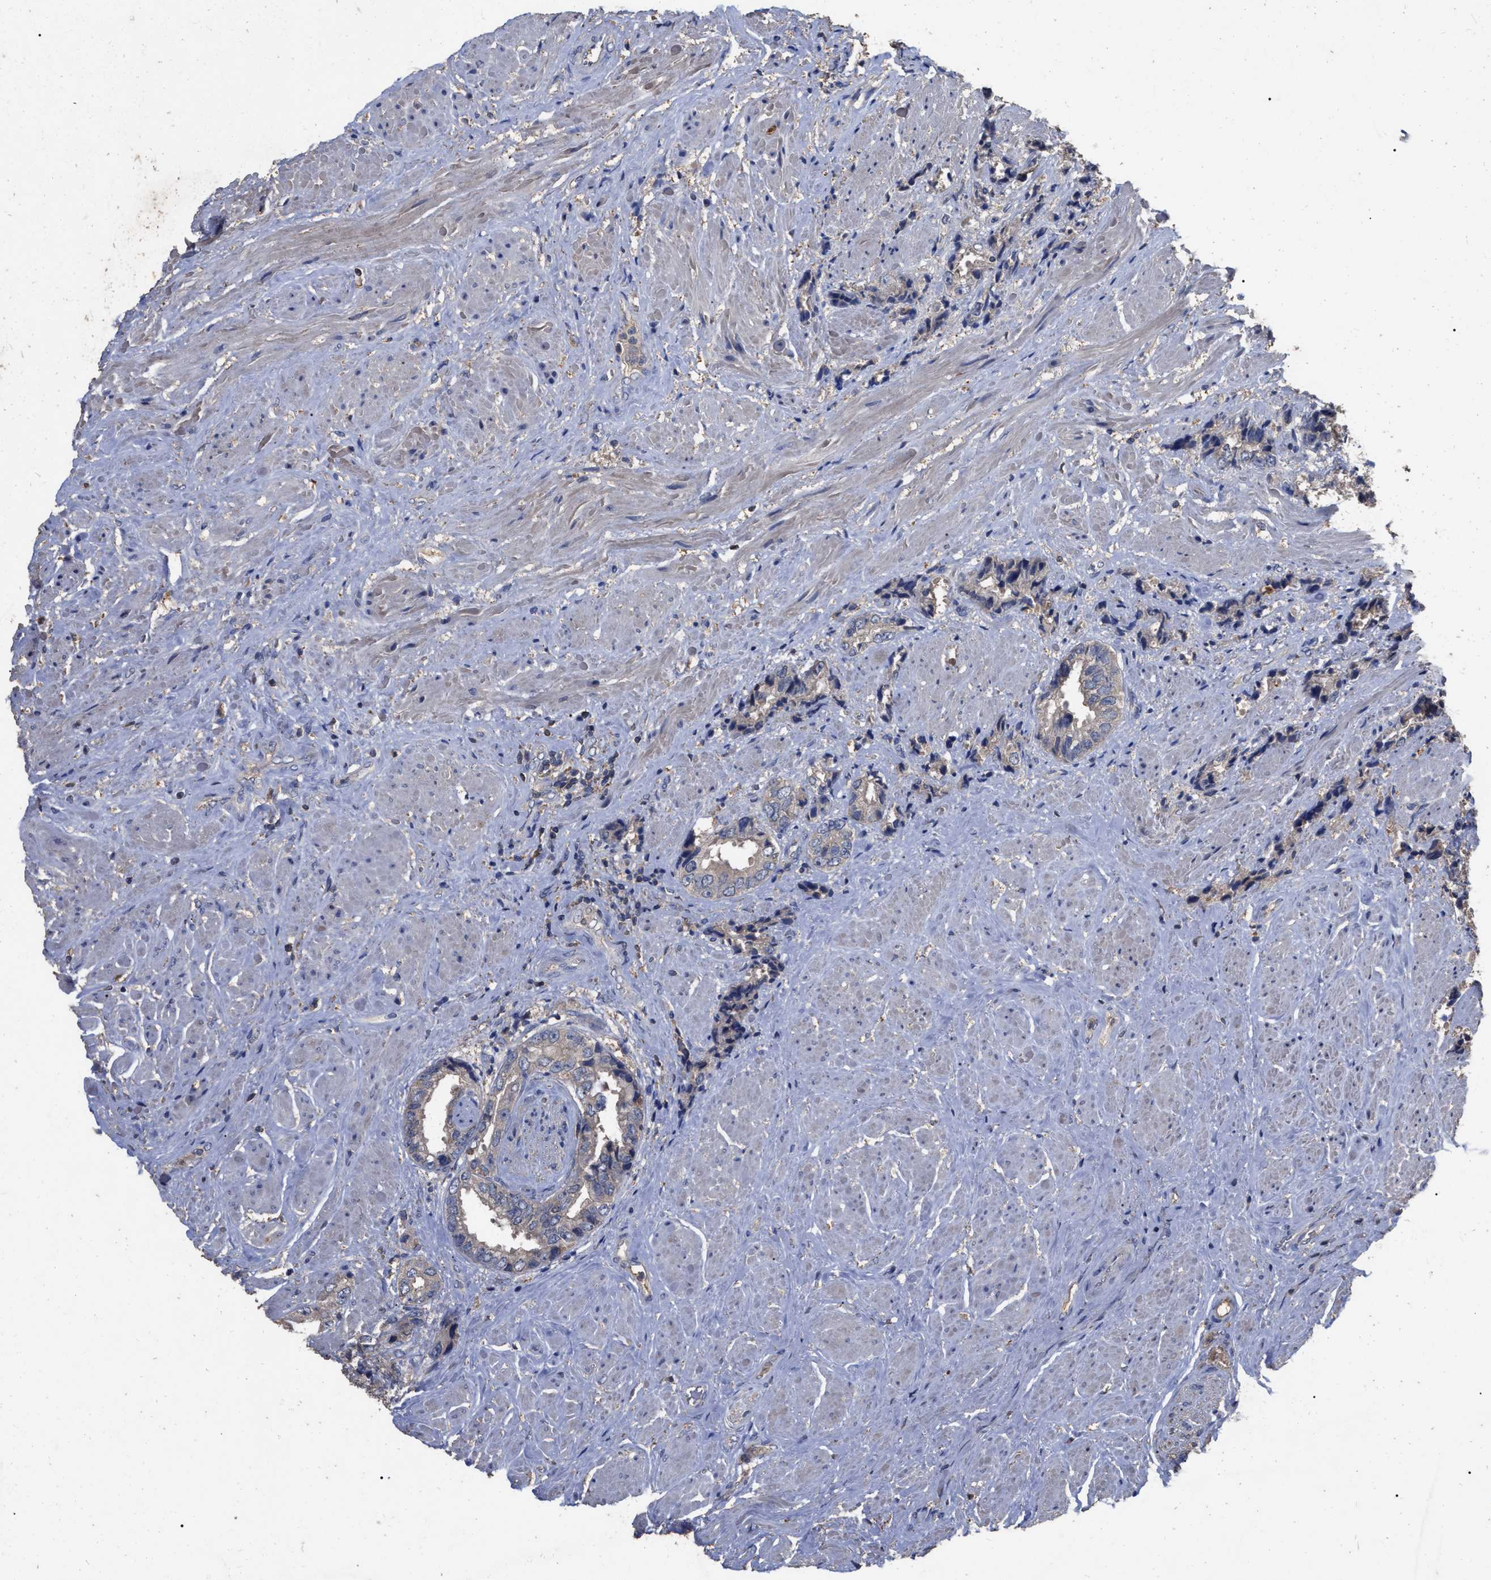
{"staining": {"intensity": "negative", "quantity": "none", "location": "none"}, "tissue": "prostate cancer", "cell_type": "Tumor cells", "image_type": "cancer", "snomed": [{"axis": "morphology", "description": "Adenocarcinoma, High grade"}, {"axis": "topography", "description": "Prostate"}], "caption": "The photomicrograph reveals no significant positivity in tumor cells of prostate cancer.", "gene": "GPR179", "patient": {"sex": "male", "age": 61}}